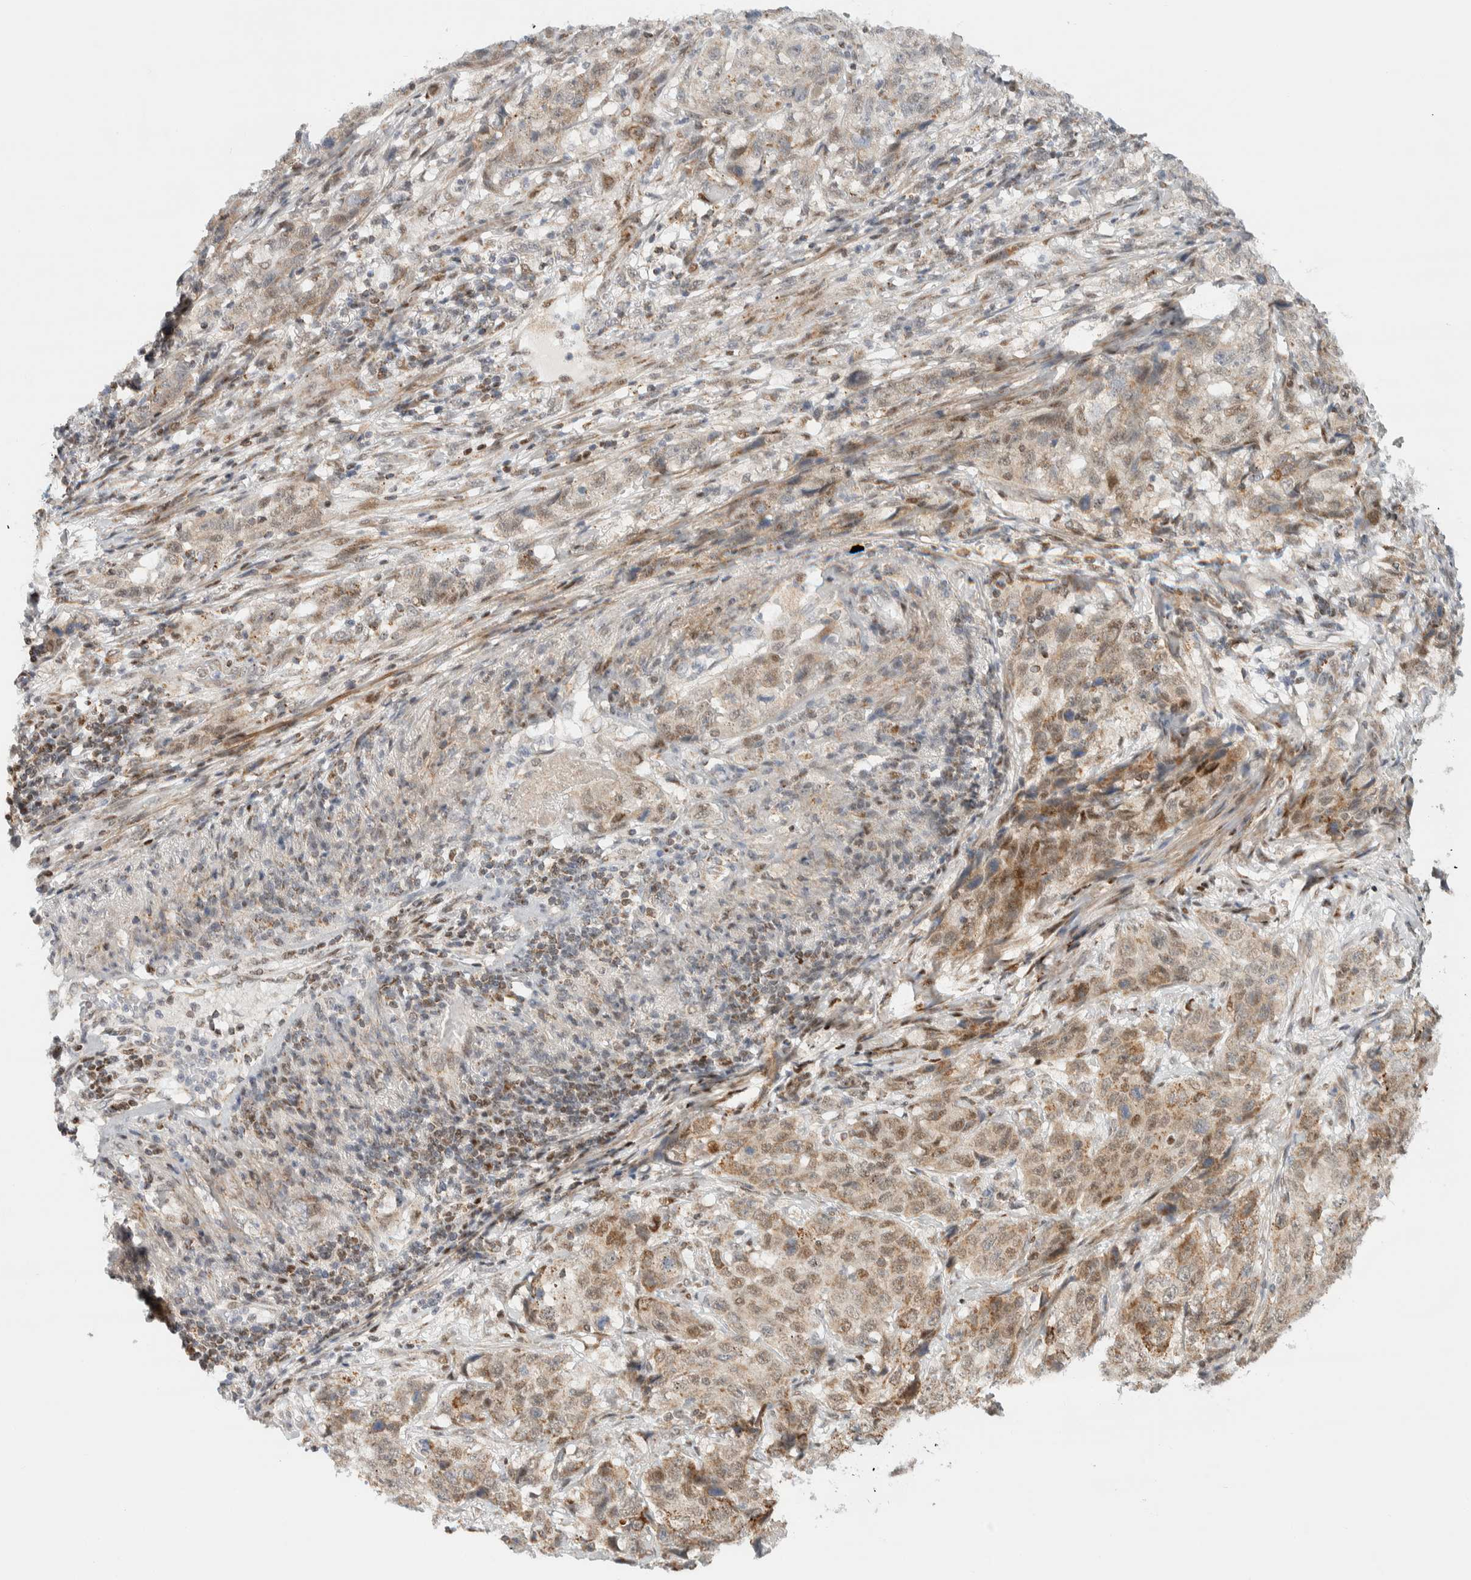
{"staining": {"intensity": "moderate", "quantity": "25%-75%", "location": "cytoplasmic/membranous"}, "tissue": "stomach cancer", "cell_type": "Tumor cells", "image_type": "cancer", "snomed": [{"axis": "morphology", "description": "Adenocarcinoma, NOS"}, {"axis": "topography", "description": "Stomach"}], "caption": "Human adenocarcinoma (stomach) stained with a brown dye exhibits moderate cytoplasmic/membranous positive positivity in about 25%-75% of tumor cells.", "gene": "TSPAN32", "patient": {"sex": "male", "age": 48}}